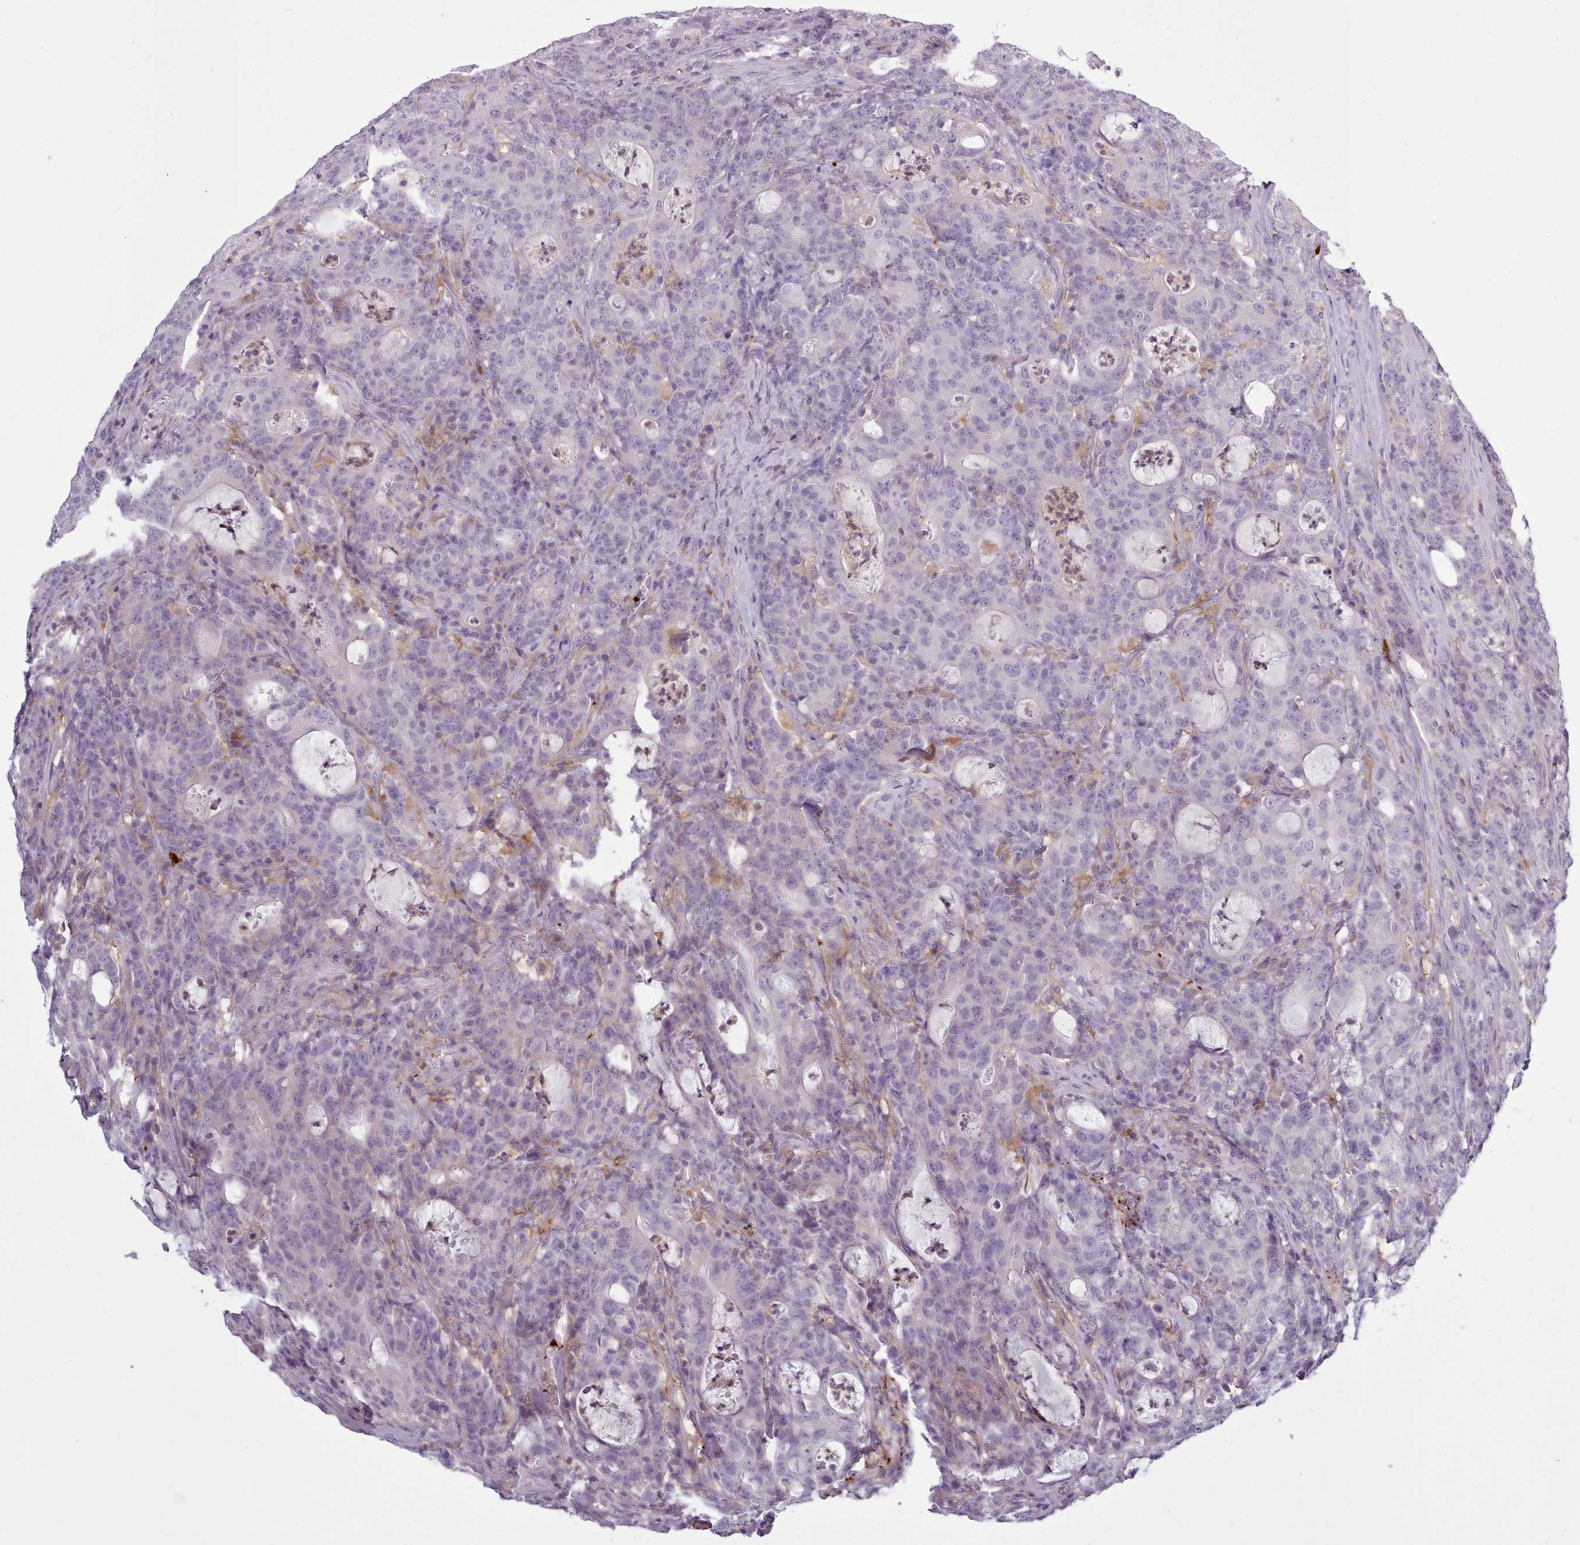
{"staining": {"intensity": "negative", "quantity": "none", "location": "none"}, "tissue": "colorectal cancer", "cell_type": "Tumor cells", "image_type": "cancer", "snomed": [{"axis": "morphology", "description": "Adenocarcinoma, NOS"}, {"axis": "topography", "description": "Colon"}], "caption": "Immunohistochemistry photomicrograph of neoplastic tissue: human colorectal cancer stained with DAB (3,3'-diaminobenzidine) demonstrates no significant protein expression in tumor cells.", "gene": "NDST2", "patient": {"sex": "male", "age": 83}}